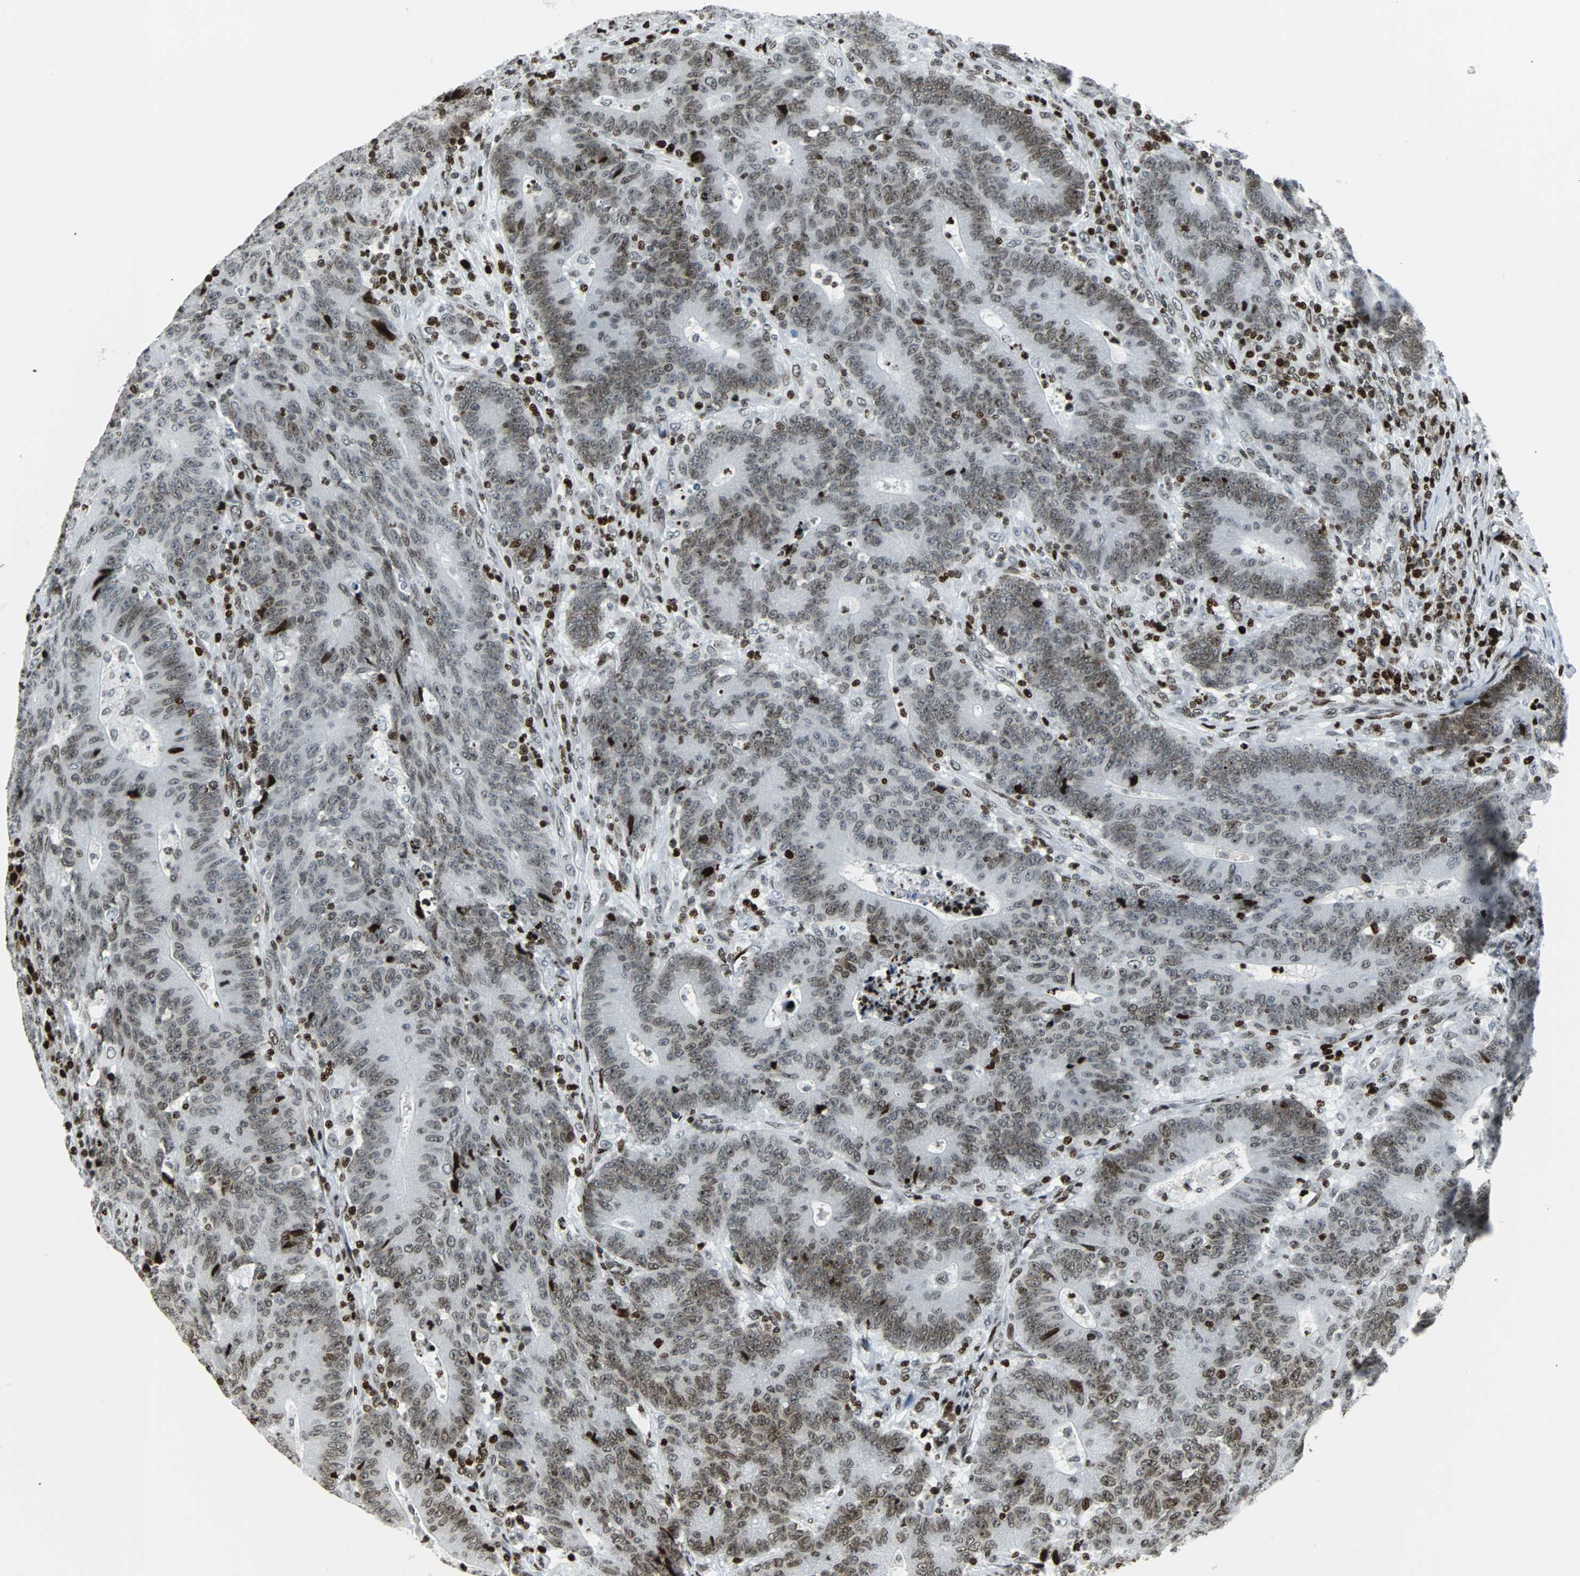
{"staining": {"intensity": "moderate", "quantity": ">75%", "location": "nuclear"}, "tissue": "colorectal cancer", "cell_type": "Tumor cells", "image_type": "cancer", "snomed": [{"axis": "morphology", "description": "Normal tissue, NOS"}, {"axis": "morphology", "description": "Adenocarcinoma, NOS"}, {"axis": "topography", "description": "Colon"}], "caption": "Tumor cells reveal moderate nuclear positivity in approximately >75% of cells in colorectal cancer (adenocarcinoma).", "gene": "ZNF131", "patient": {"sex": "female", "age": 75}}